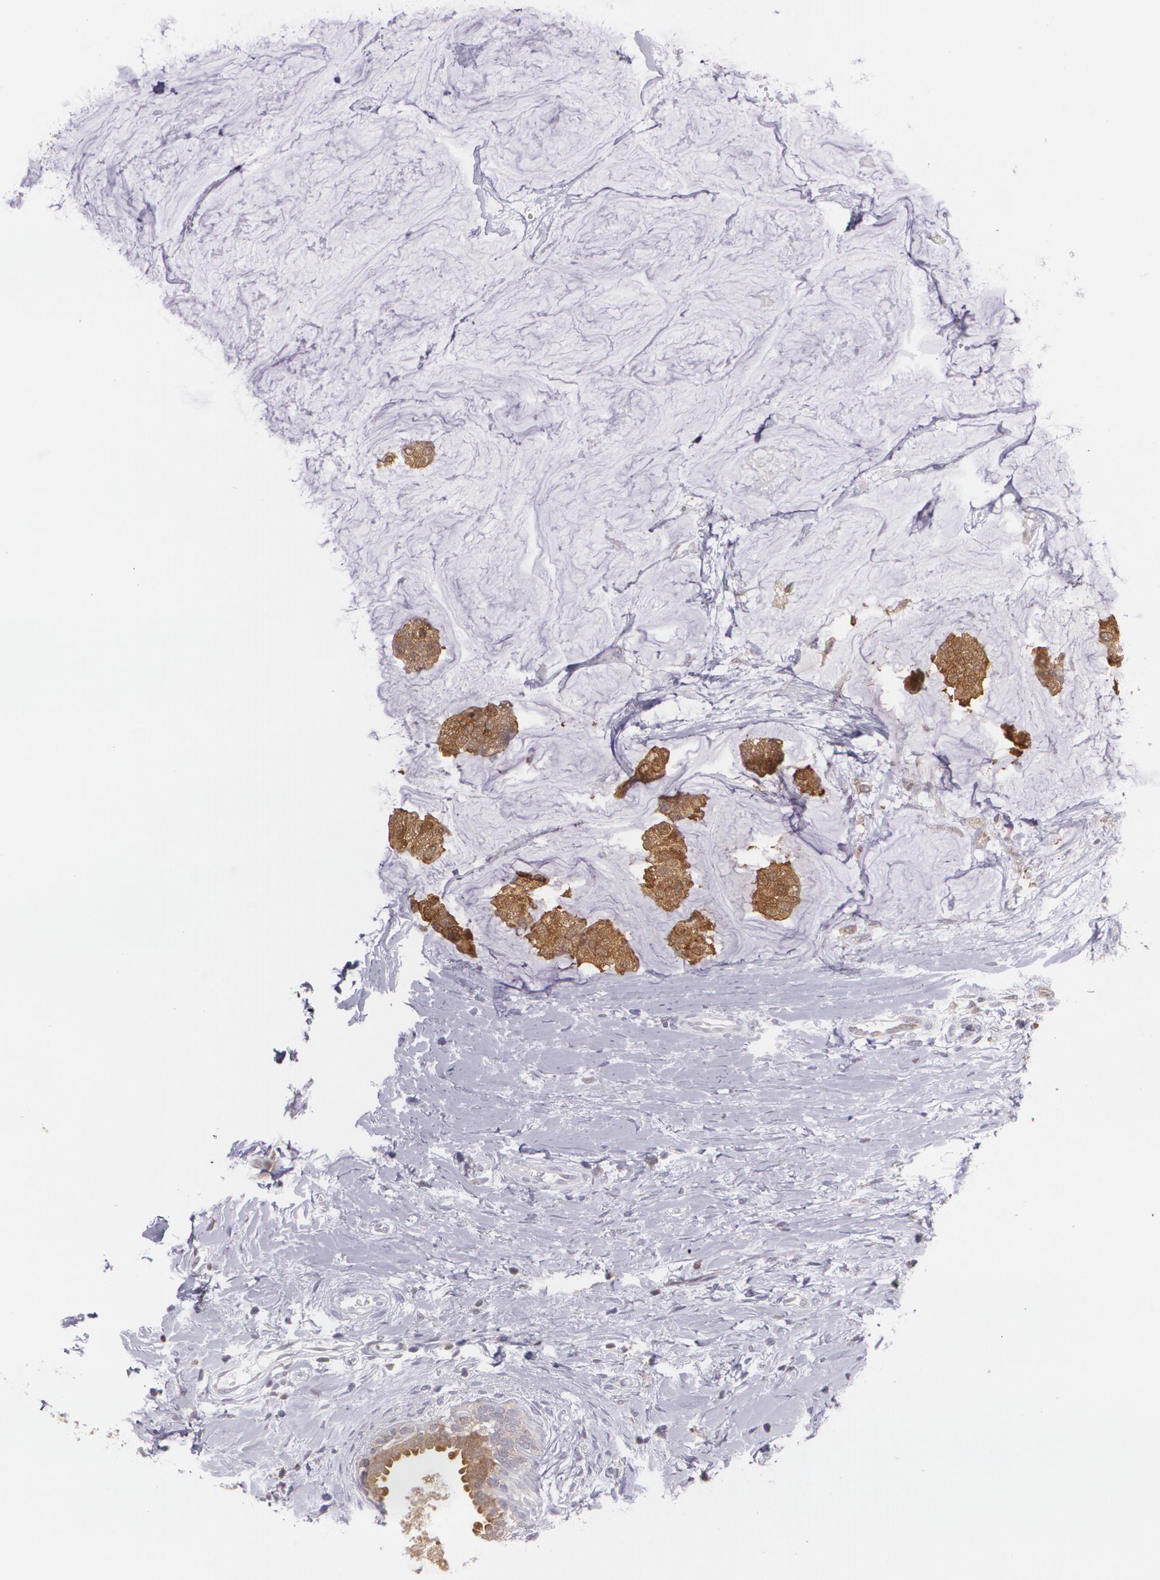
{"staining": {"intensity": "strong", "quantity": ">75%", "location": "cytoplasmic/membranous"}, "tissue": "breast cancer", "cell_type": "Tumor cells", "image_type": "cancer", "snomed": [{"axis": "morphology", "description": "Normal tissue, NOS"}, {"axis": "morphology", "description": "Duct carcinoma"}, {"axis": "topography", "description": "Breast"}], "caption": "Human breast cancer stained for a protein (brown) reveals strong cytoplasmic/membranous positive positivity in about >75% of tumor cells.", "gene": "HSPH1", "patient": {"sex": "female", "age": 50}}